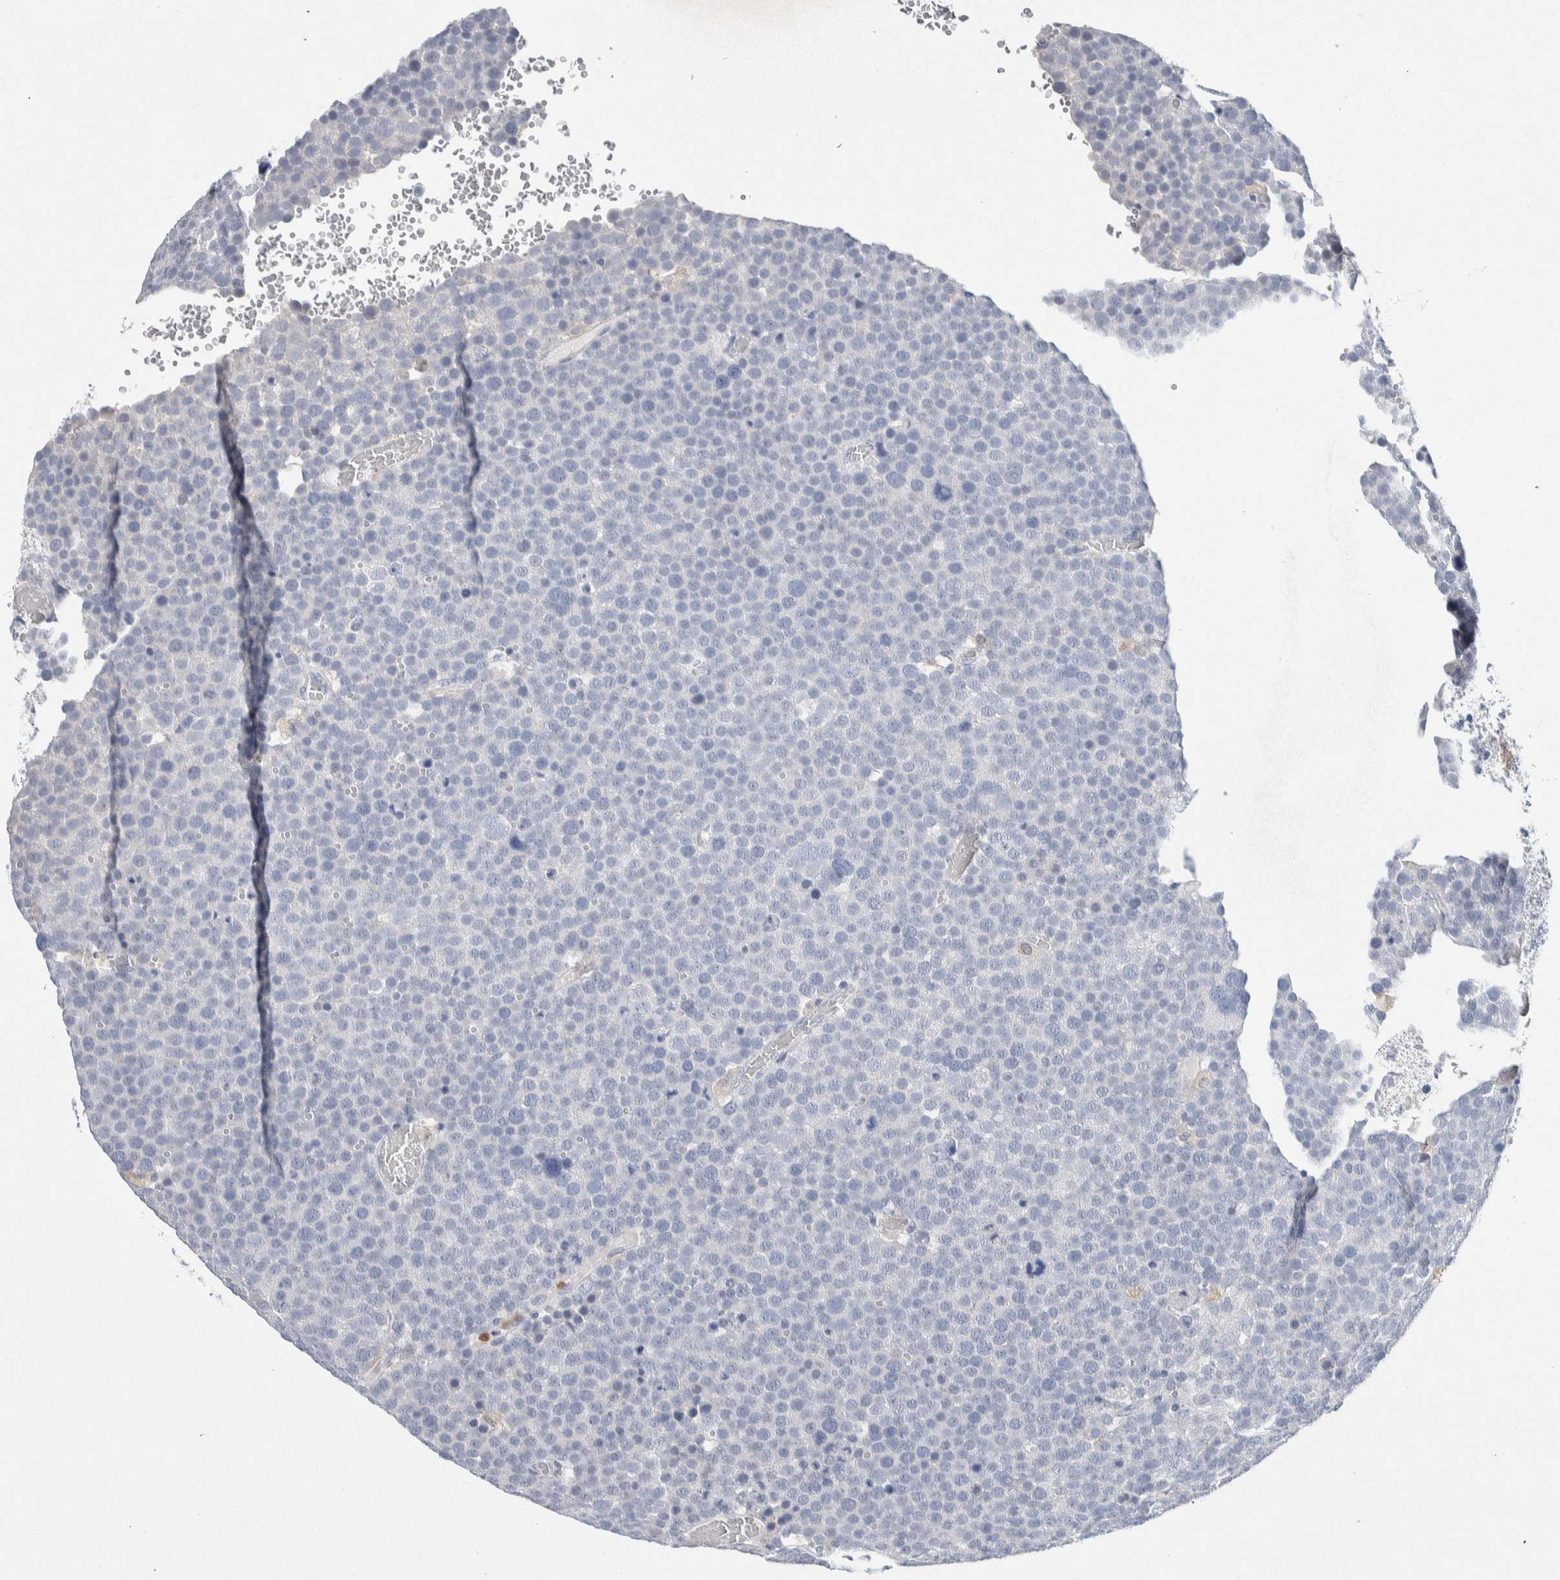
{"staining": {"intensity": "negative", "quantity": "none", "location": "none"}, "tissue": "testis cancer", "cell_type": "Tumor cells", "image_type": "cancer", "snomed": [{"axis": "morphology", "description": "Seminoma, NOS"}, {"axis": "topography", "description": "Testis"}], "caption": "The photomicrograph shows no significant expression in tumor cells of testis seminoma.", "gene": "NCF2", "patient": {"sex": "male", "age": 71}}